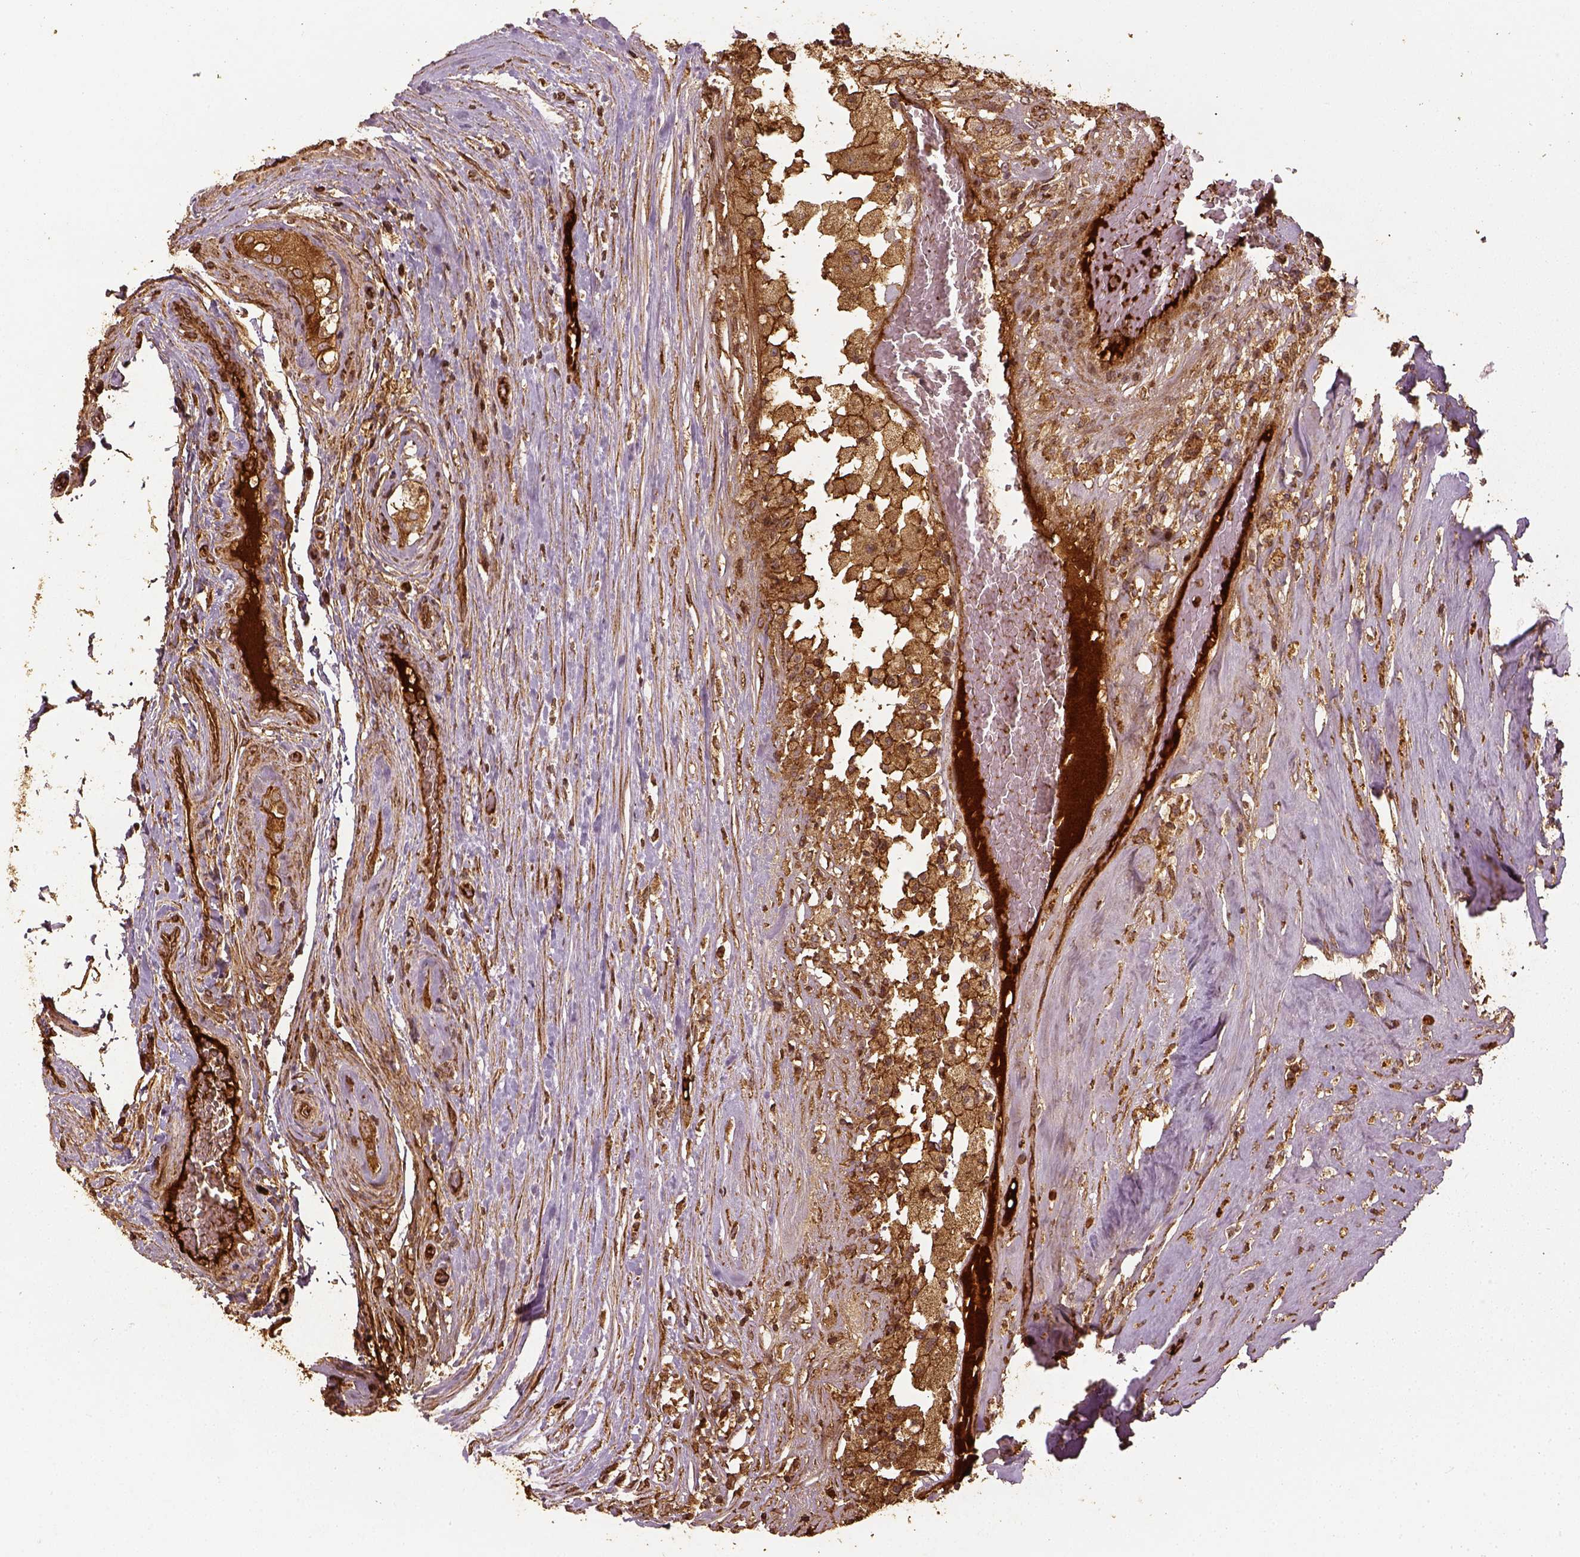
{"staining": {"intensity": "moderate", "quantity": ">75%", "location": "cytoplasmic/membranous"}, "tissue": "testis cancer", "cell_type": "Tumor cells", "image_type": "cancer", "snomed": [{"axis": "morphology", "description": "Seminoma, NOS"}, {"axis": "morphology", "description": "Carcinoma, Embryonal, NOS"}, {"axis": "topography", "description": "Testis"}], "caption": "Seminoma (testis) was stained to show a protein in brown. There is medium levels of moderate cytoplasmic/membranous staining in approximately >75% of tumor cells.", "gene": "VEGFA", "patient": {"sex": "male", "age": 41}}